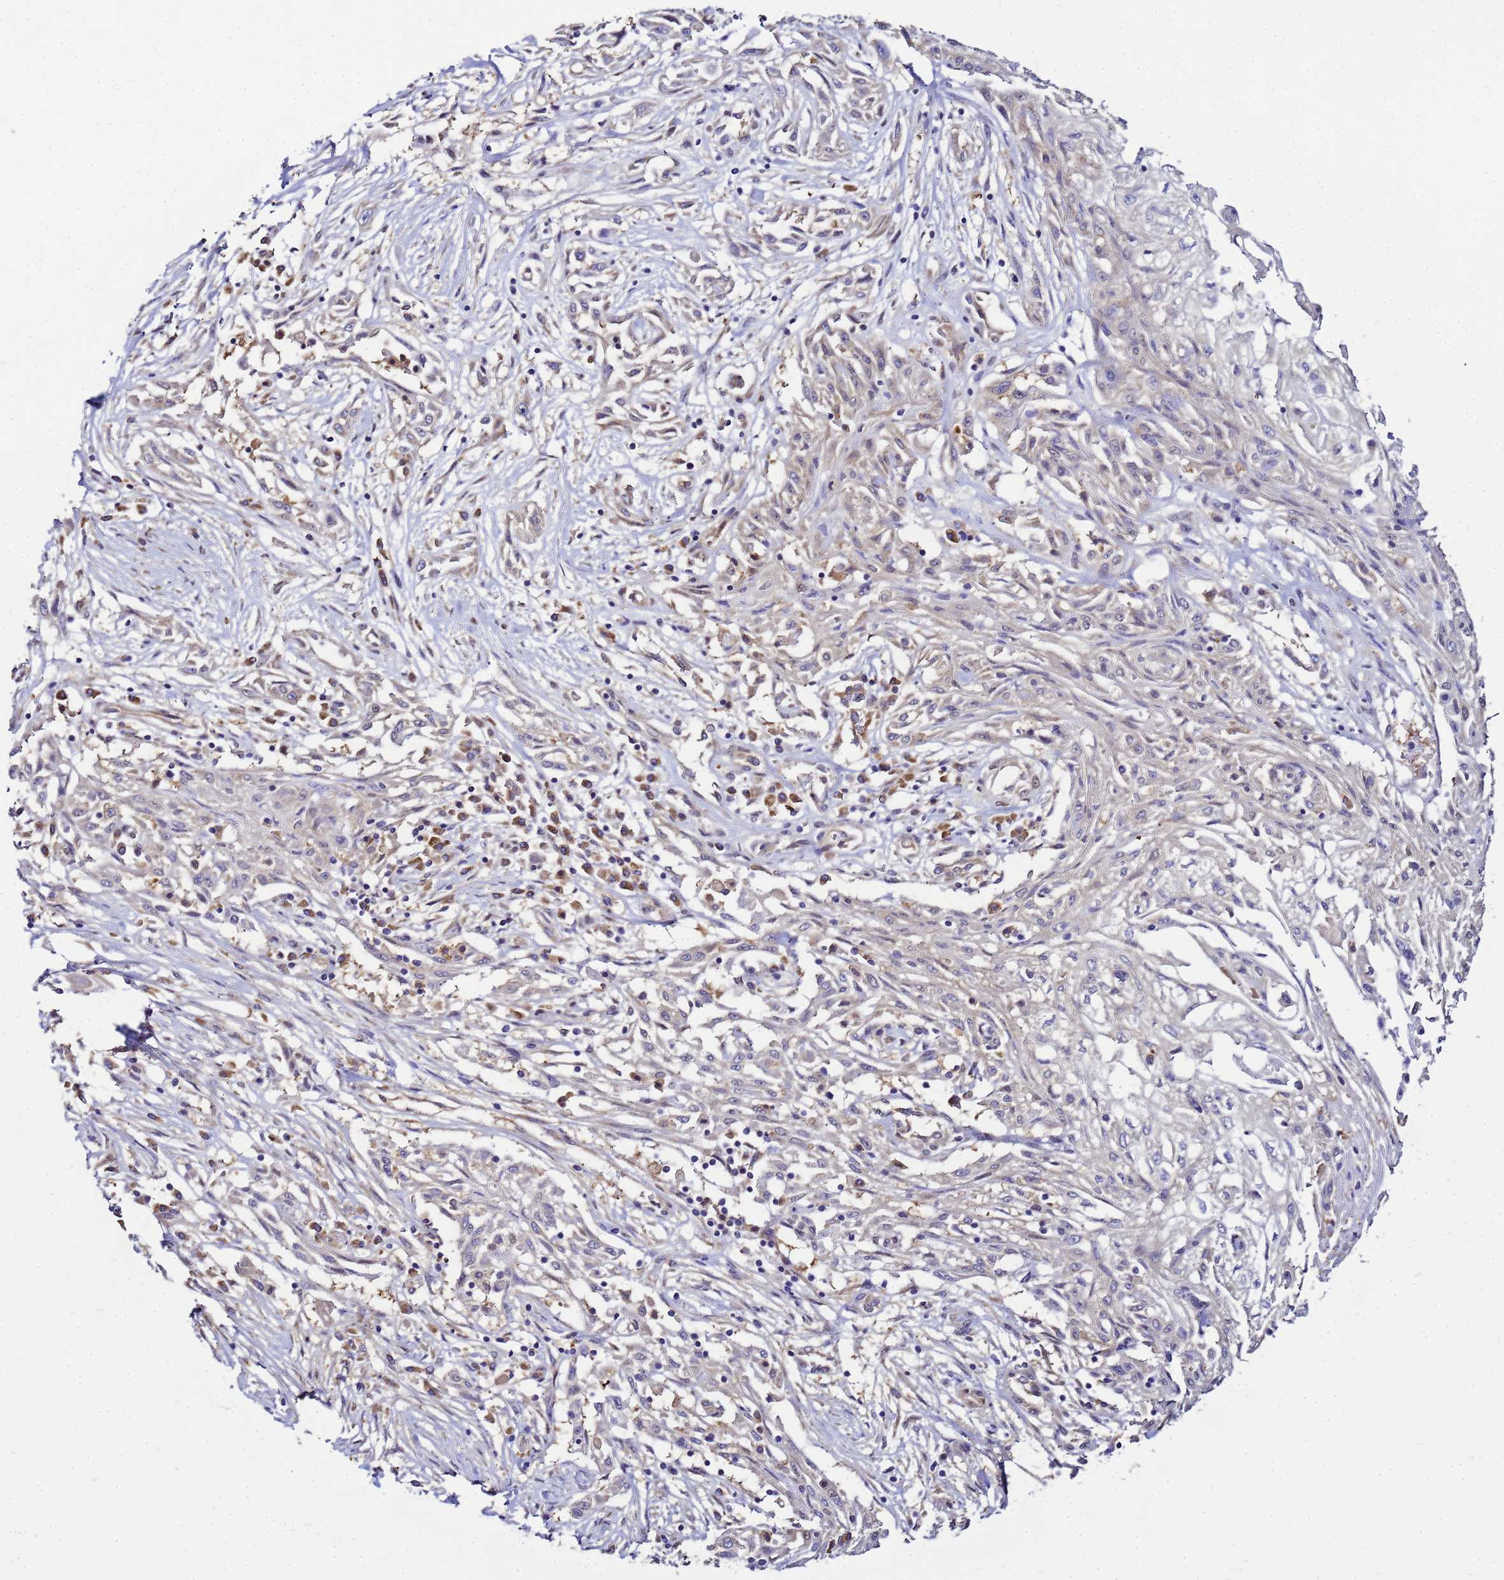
{"staining": {"intensity": "negative", "quantity": "none", "location": "none"}, "tissue": "skin cancer", "cell_type": "Tumor cells", "image_type": "cancer", "snomed": [{"axis": "morphology", "description": "Squamous cell carcinoma, NOS"}, {"axis": "morphology", "description": "Squamous cell carcinoma, metastatic, NOS"}, {"axis": "topography", "description": "Skin"}, {"axis": "topography", "description": "Lymph node"}], "caption": "DAB immunohistochemical staining of human skin squamous cell carcinoma exhibits no significant staining in tumor cells.", "gene": "NARS1", "patient": {"sex": "male", "age": 75}}